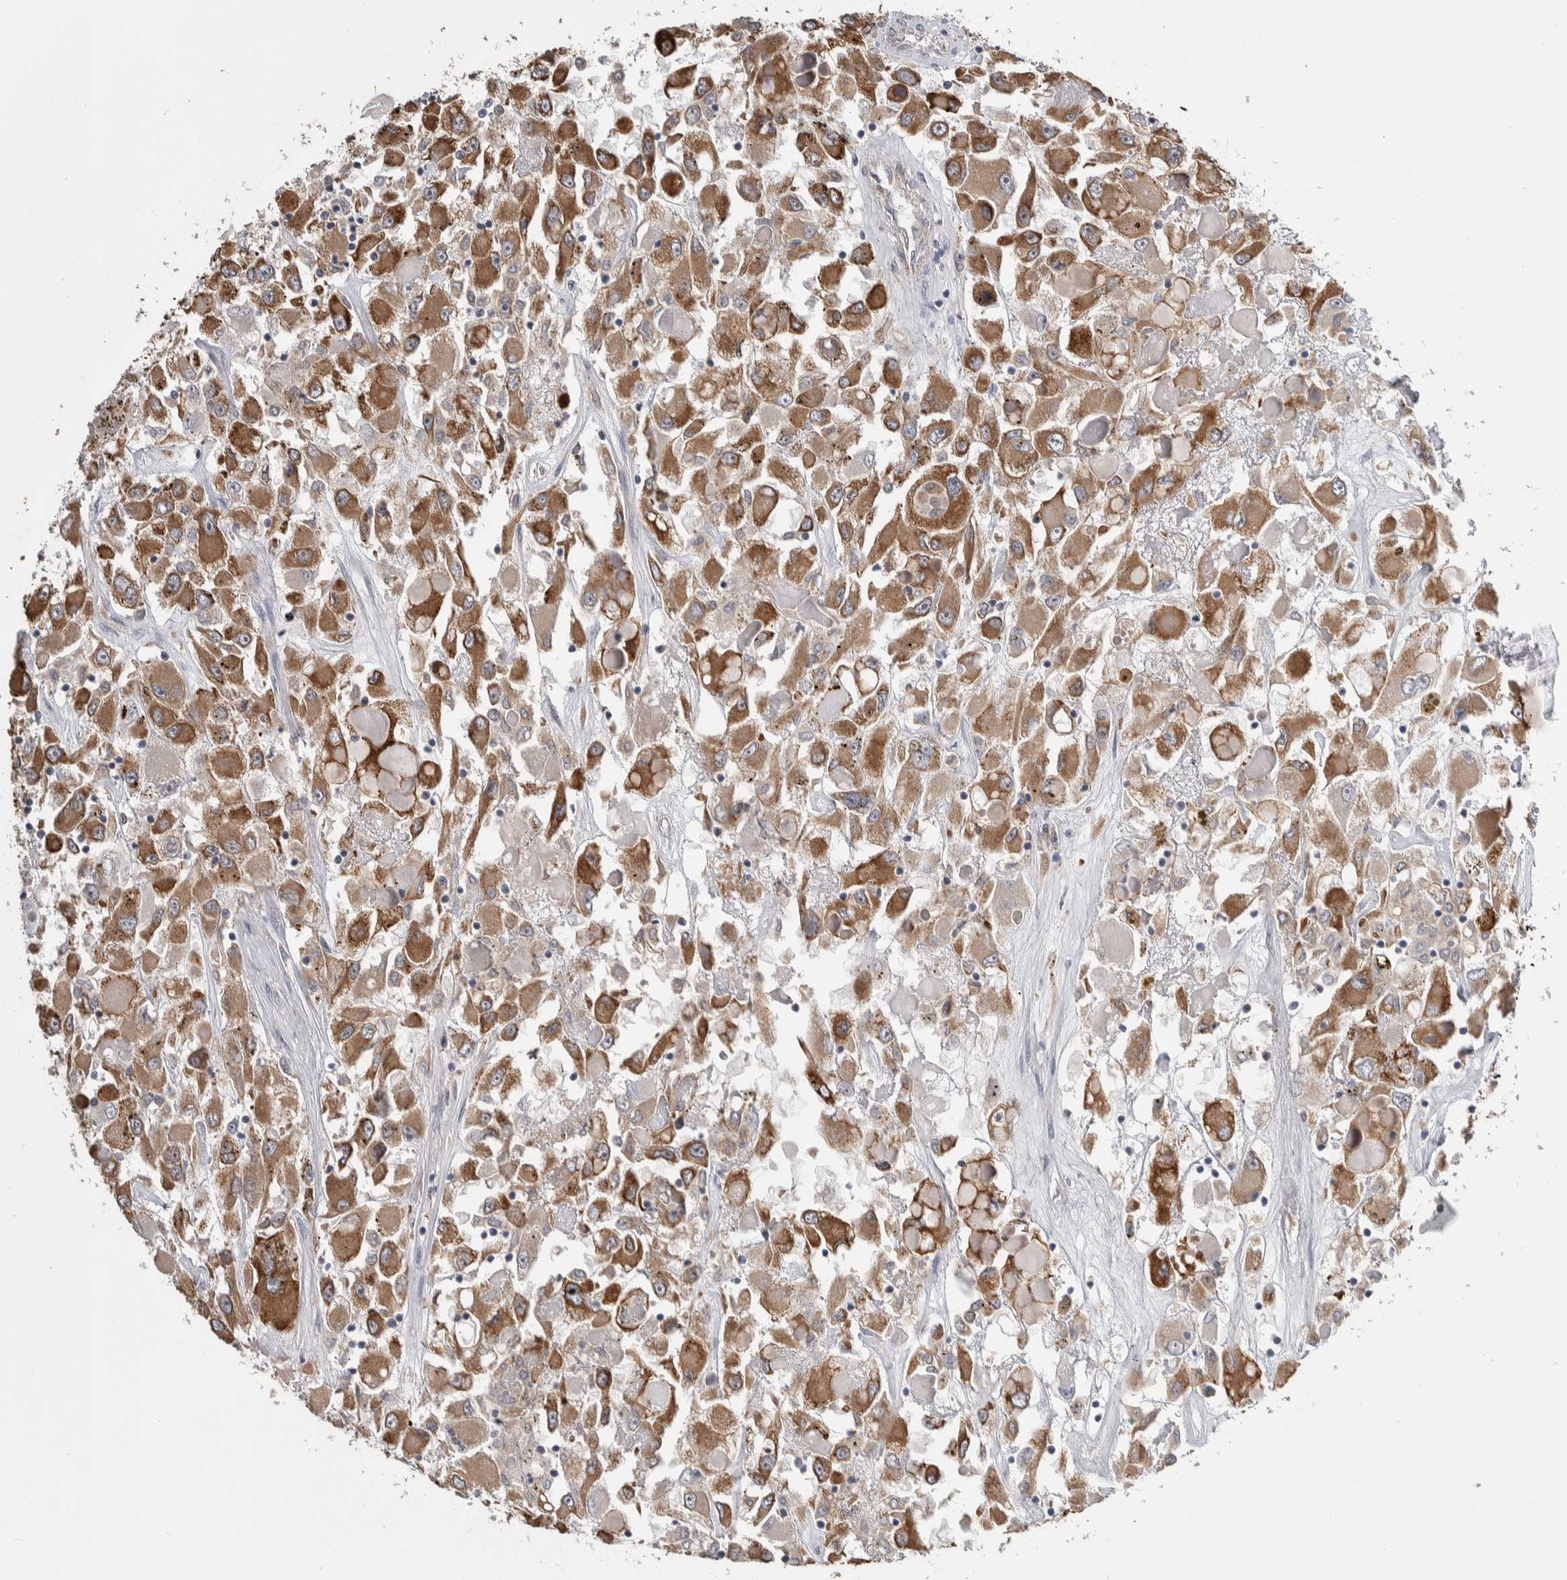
{"staining": {"intensity": "moderate", "quantity": ">75%", "location": "cytoplasmic/membranous"}, "tissue": "renal cancer", "cell_type": "Tumor cells", "image_type": "cancer", "snomed": [{"axis": "morphology", "description": "Adenocarcinoma, NOS"}, {"axis": "topography", "description": "Kidney"}], "caption": "Tumor cells show moderate cytoplasmic/membranous positivity in about >75% of cells in renal cancer (adenocarcinoma).", "gene": "PRDM4", "patient": {"sex": "female", "age": 52}}